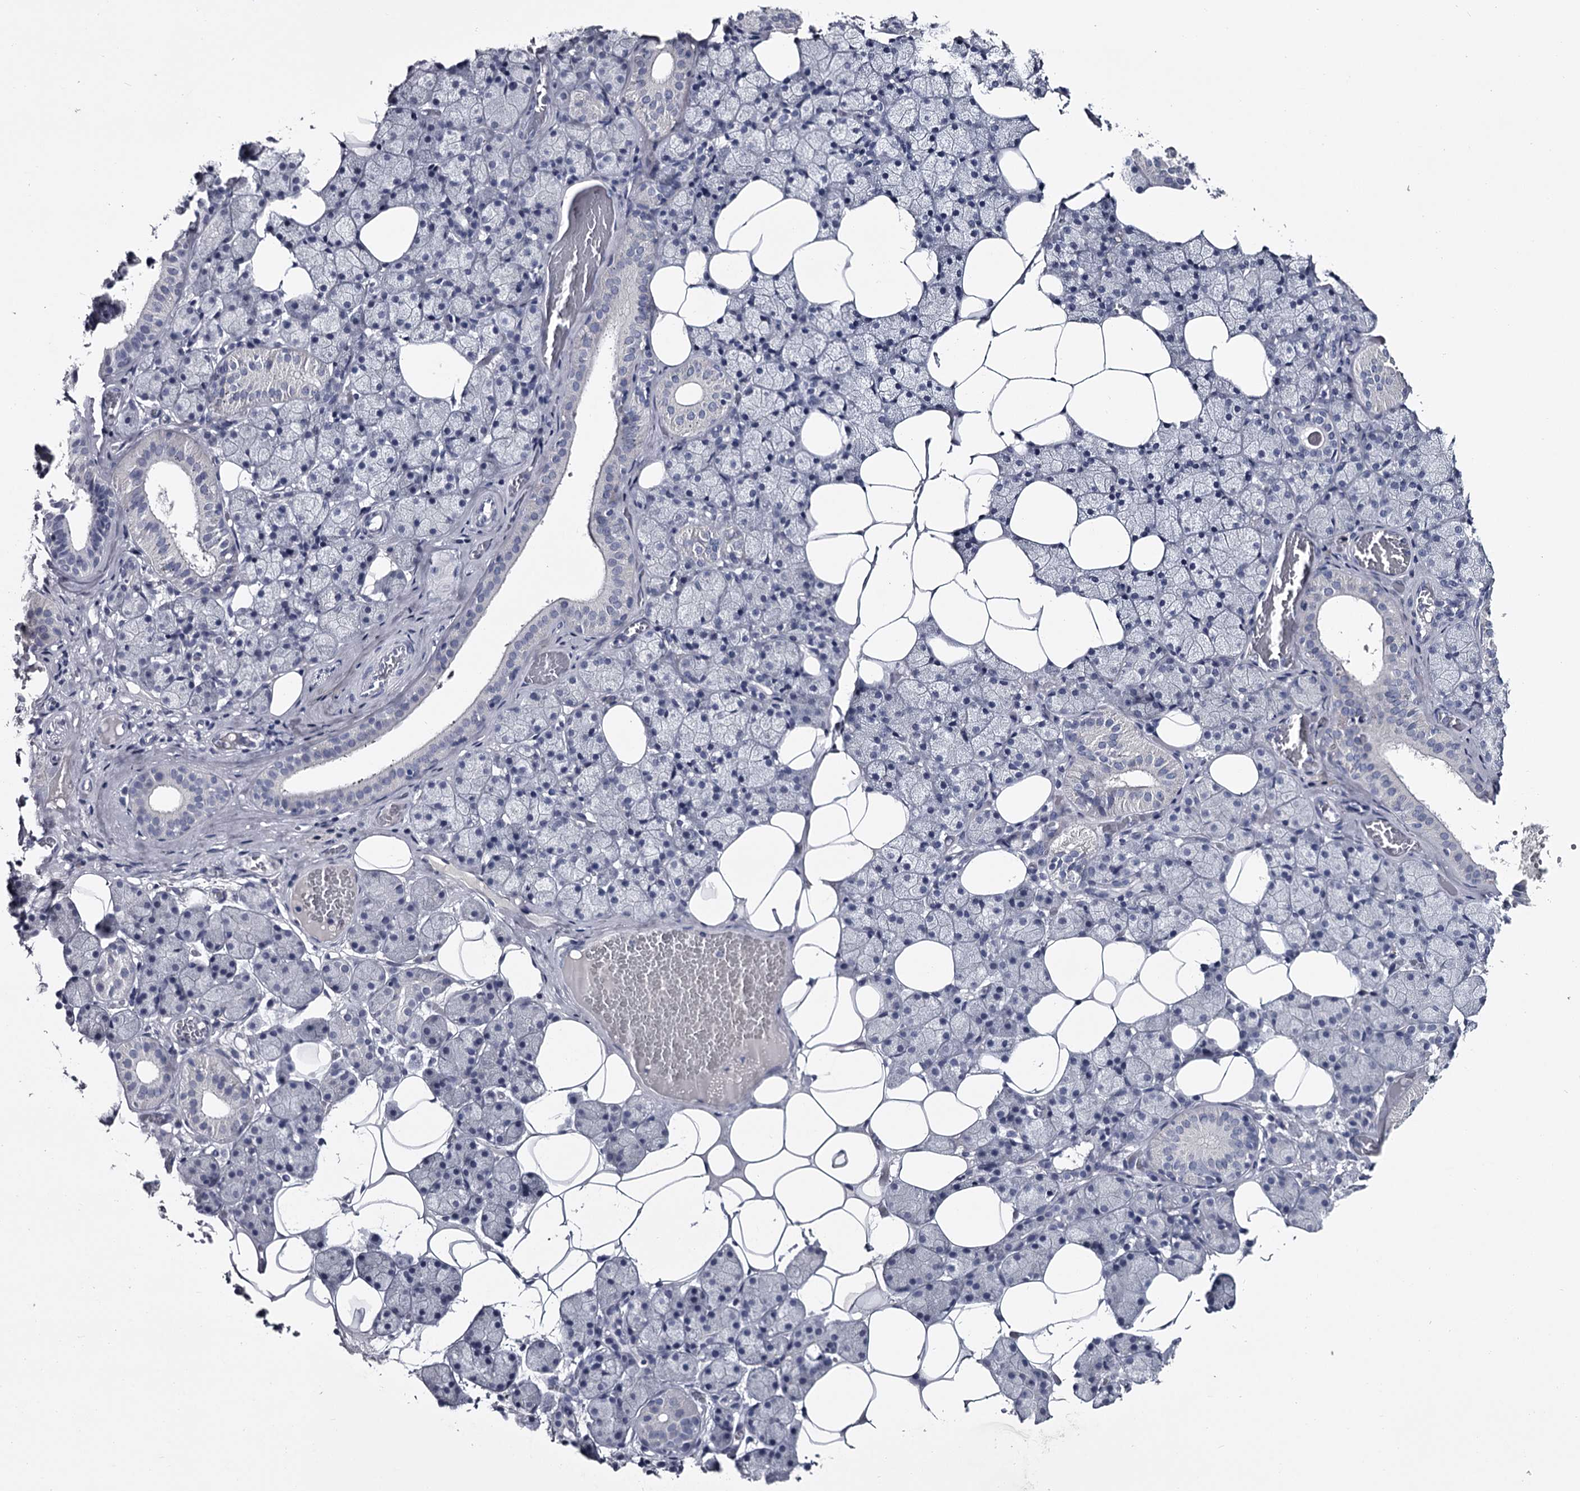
{"staining": {"intensity": "negative", "quantity": "none", "location": "none"}, "tissue": "salivary gland", "cell_type": "Glandular cells", "image_type": "normal", "snomed": [{"axis": "morphology", "description": "Normal tissue, NOS"}, {"axis": "topography", "description": "Salivary gland"}], "caption": "Immunohistochemistry histopathology image of benign salivary gland: human salivary gland stained with DAB shows no significant protein staining in glandular cells. (DAB IHC, high magnification).", "gene": "DAO", "patient": {"sex": "female", "age": 33}}